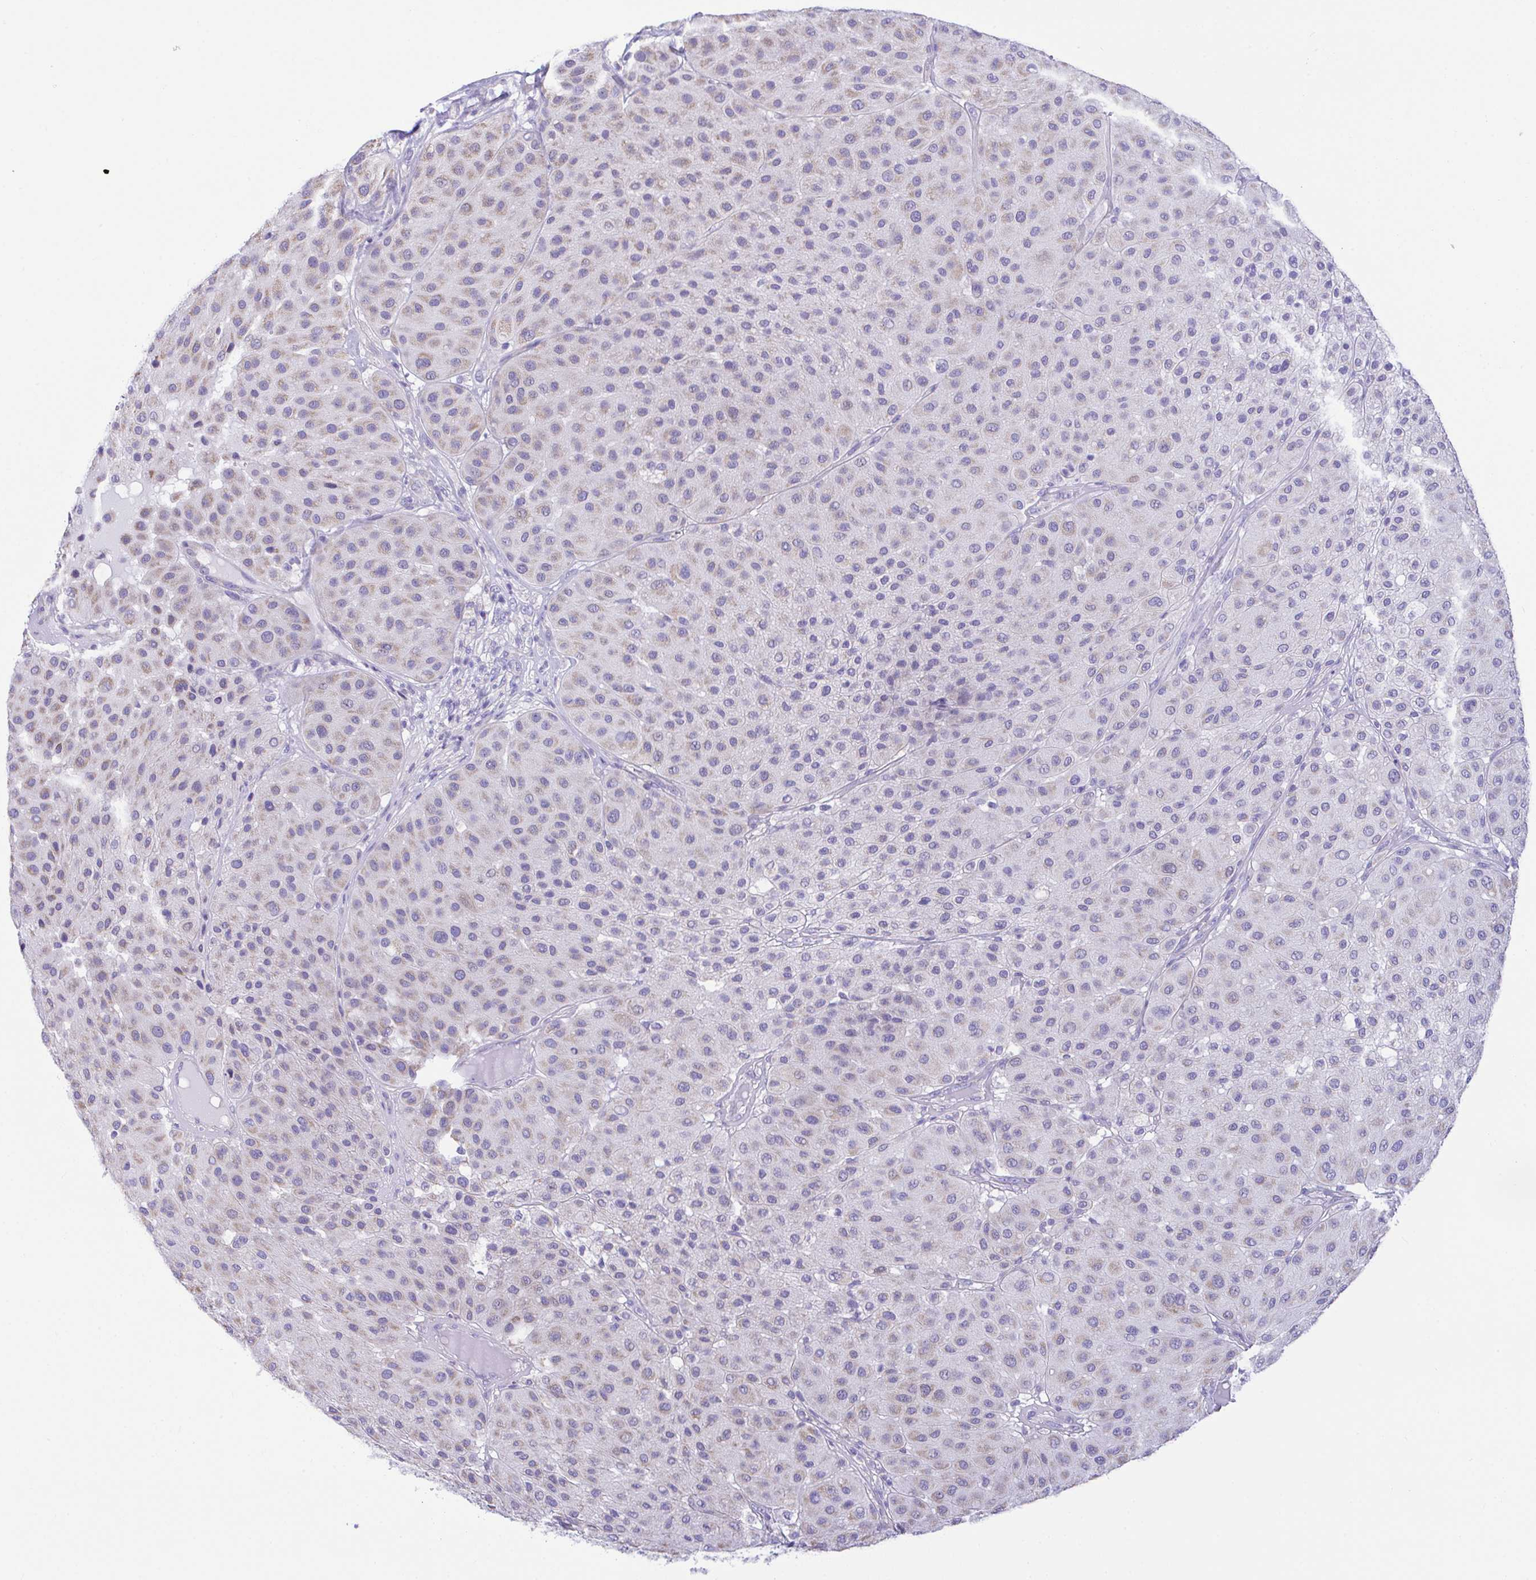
{"staining": {"intensity": "weak", "quantity": "<25%", "location": "cytoplasmic/membranous"}, "tissue": "melanoma", "cell_type": "Tumor cells", "image_type": "cancer", "snomed": [{"axis": "morphology", "description": "Malignant melanoma, Metastatic site"}, {"axis": "topography", "description": "Smooth muscle"}], "caption": "High power microscopy image of an IHC histopathology image of melanoma, revealing no significant staining in tumor cells.", "gene": "NLRP8", "patient": {"sex": "male", "age": 41}}